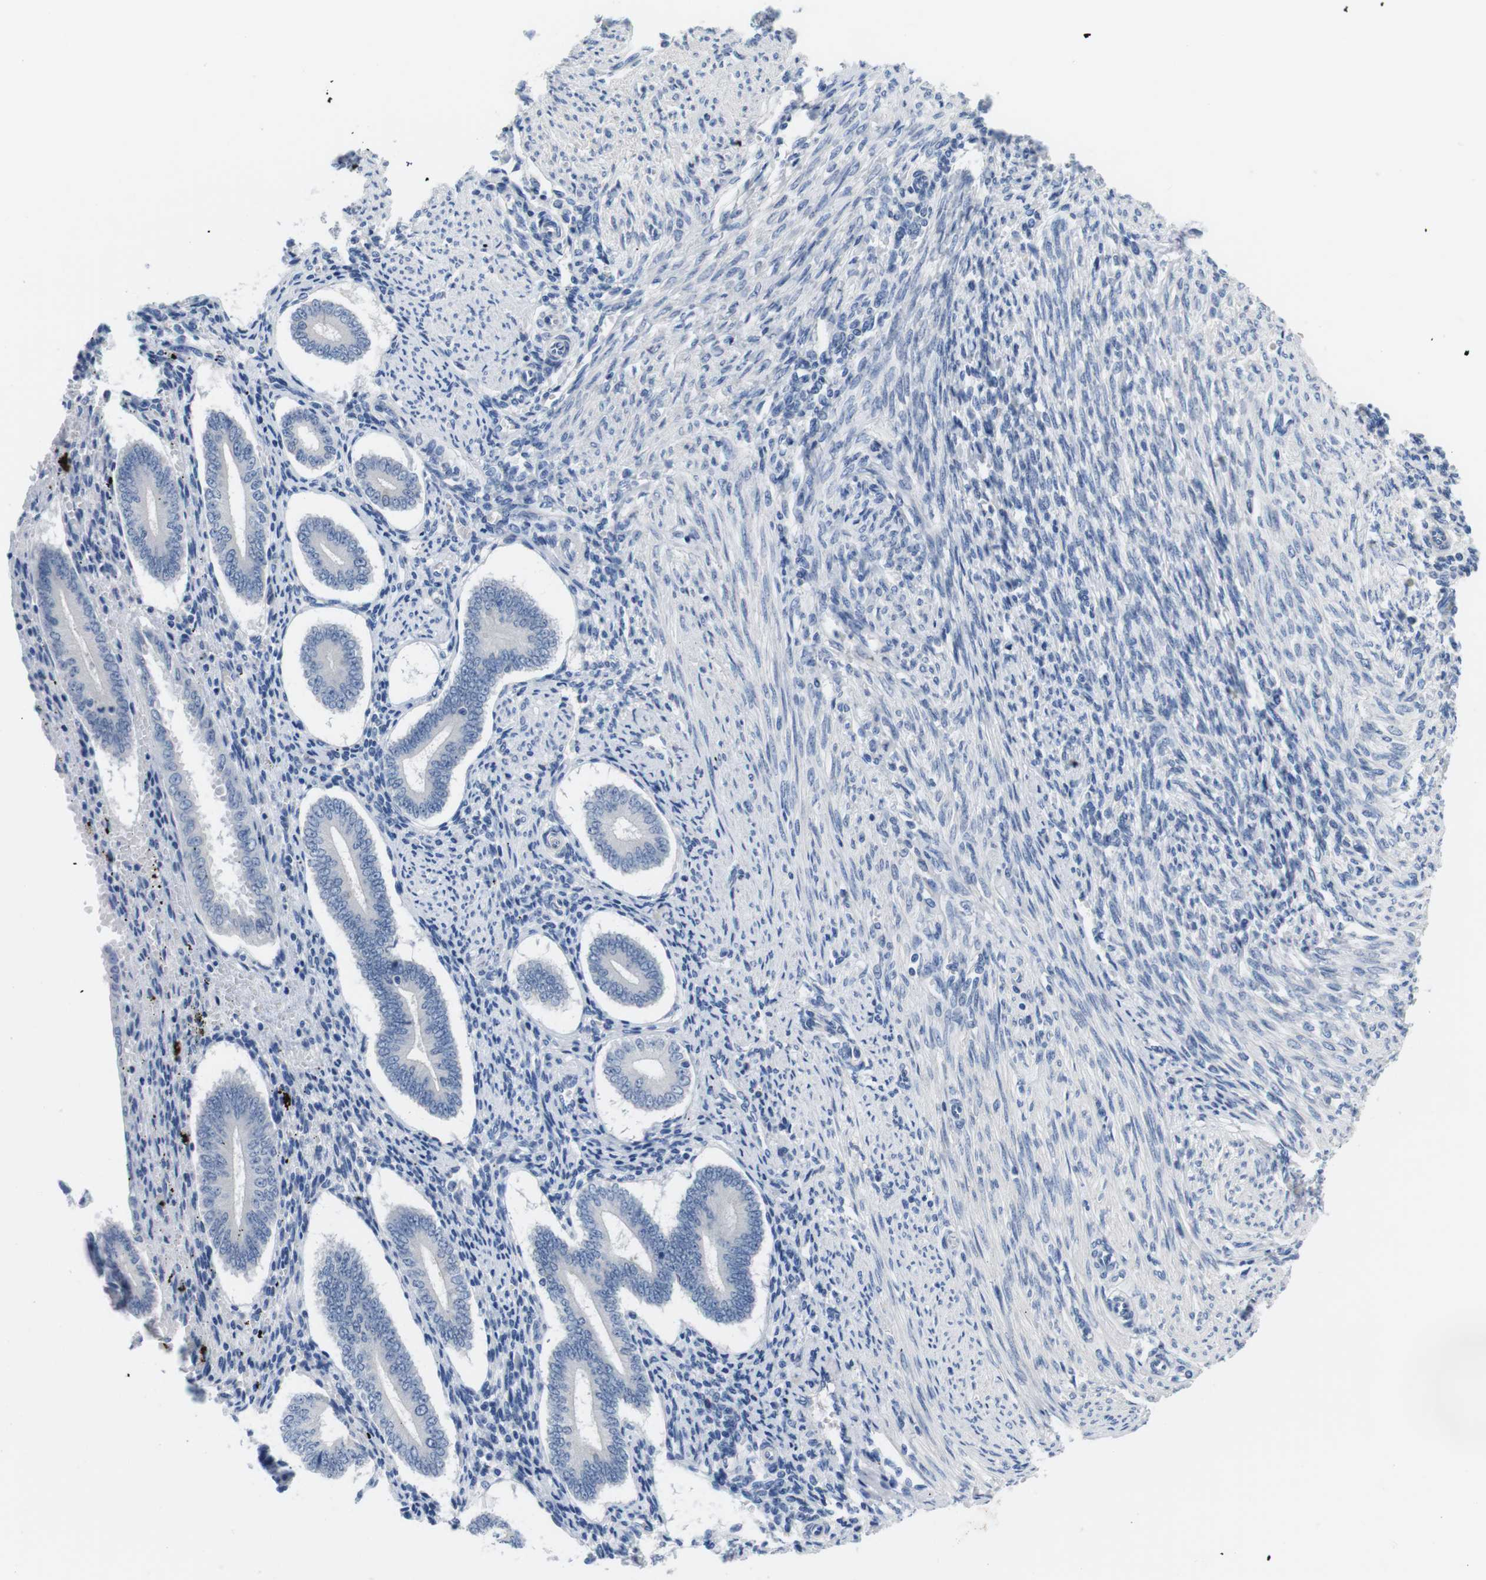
{"staining": {"intensity": "negative", "quantity": "none", "location": "none"}, "tissue": "endometrium", "cell_type": "Cells in endometrial stroma", "image_type": "normal", "snomed": [{"axis": "morphology", "description": "Normal tissue, NOS"}, {"axis": "topography", "description": "Endometrium"}], "caption": "A high-resolution image shows IHC staining of normal endometrium, which exhibits no significant positivity in cells in endometrial stroma. (DAB (3,3'-diaminobenzidine) IHC visualized using brightfield microscopy, high magnification).", "gene": "MAP6", "patient": {"sex": "female", "age": 42}}